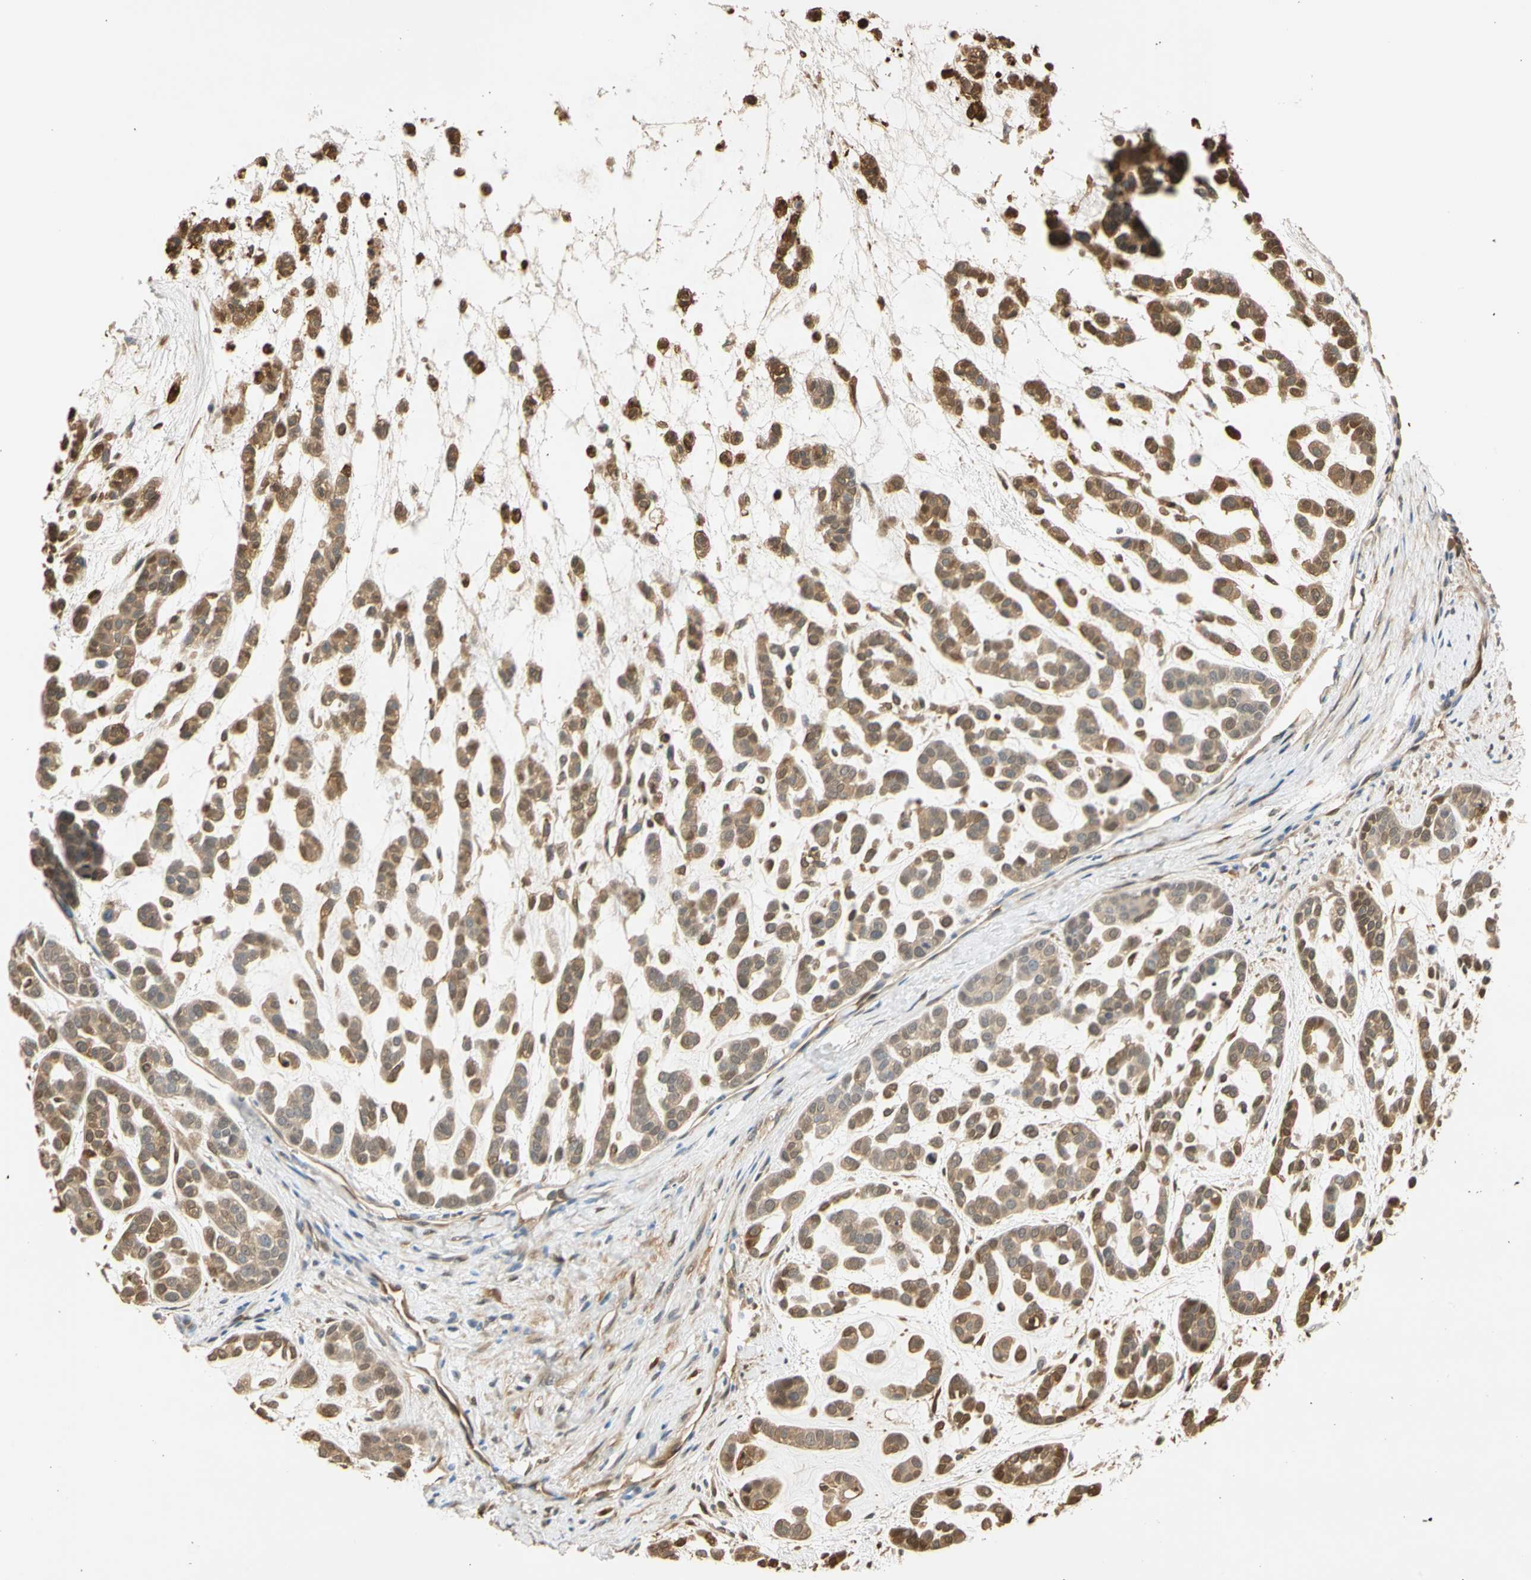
{"staining": {"intensity": "moderate", "quantity": ">75%", "location": "cytoplasmic/membranous,nuclear"}, "tissue": "head and neck cancer", "cell_type": "Tumor cells", "image_type": "cancer", "snomed": [{"axis": "morphology", "description": "Adenocarcinoma, NOS"}, {"axis": "morphology", "description": "Adenoma, NOS"}, {"axis": "topography", "description": "Head-Neck"}], "caption": "A medium amount of moderate cytoplasmic/membranous and nuclear staining is appreciated in approximately >75% of tumor cells in head and neck cancer (adenoma) tissue.", "gene": "S100A6", "patient": {"sex": "female", "age": 55}}